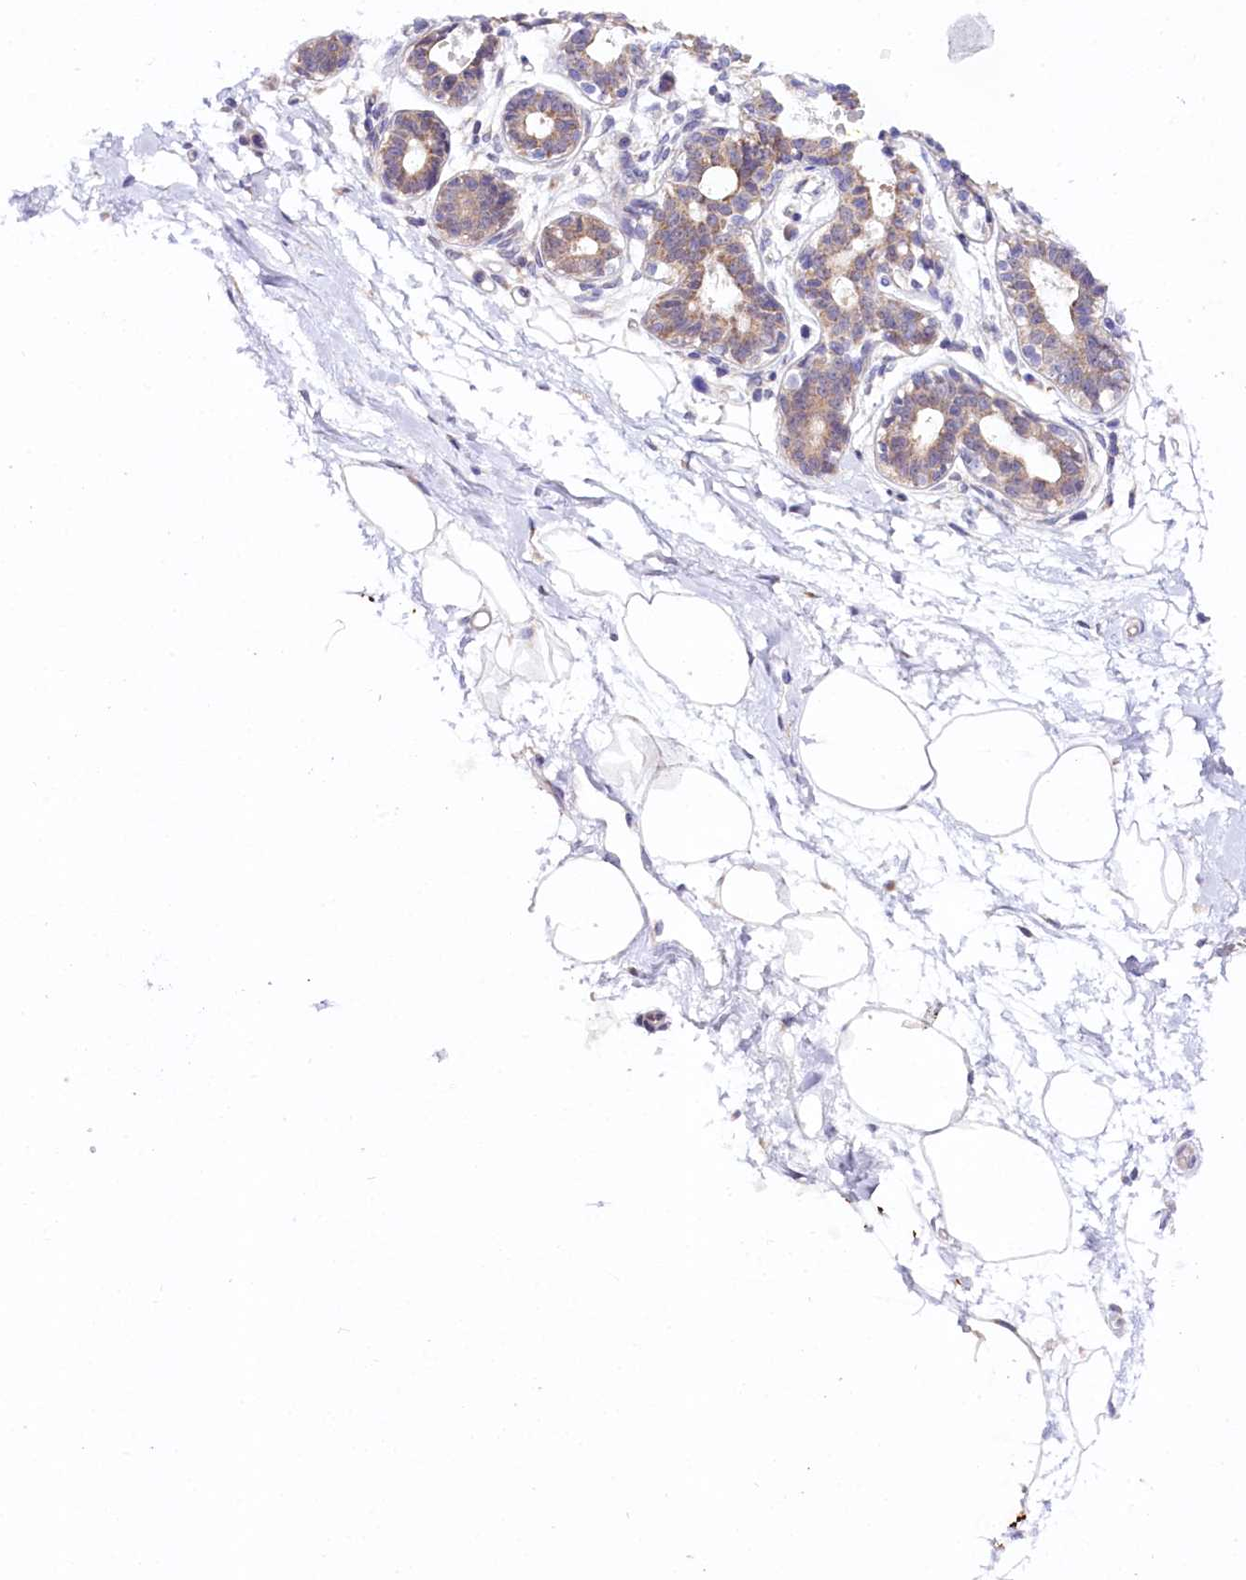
{"staining": {"intensity": "negative", "quantity": "none", "location": "none"}, "tissue": "breast", "cell_type": "Adipocytes", "image_type": "normal", "snomed": [{"axis": "morphology", "description": "Normal tissue, NOS"}, {"axis": "topography", "description": "Breast"}], "caption": "A photomicrograph of human breast is negative for staining in adipocytes. (Brightfield microscopy of DAB (3,3'-diaminobenzidine) IHC at high magnification).", "gene": "CEP295", "patient": {"sex": "female", "age": 45}}